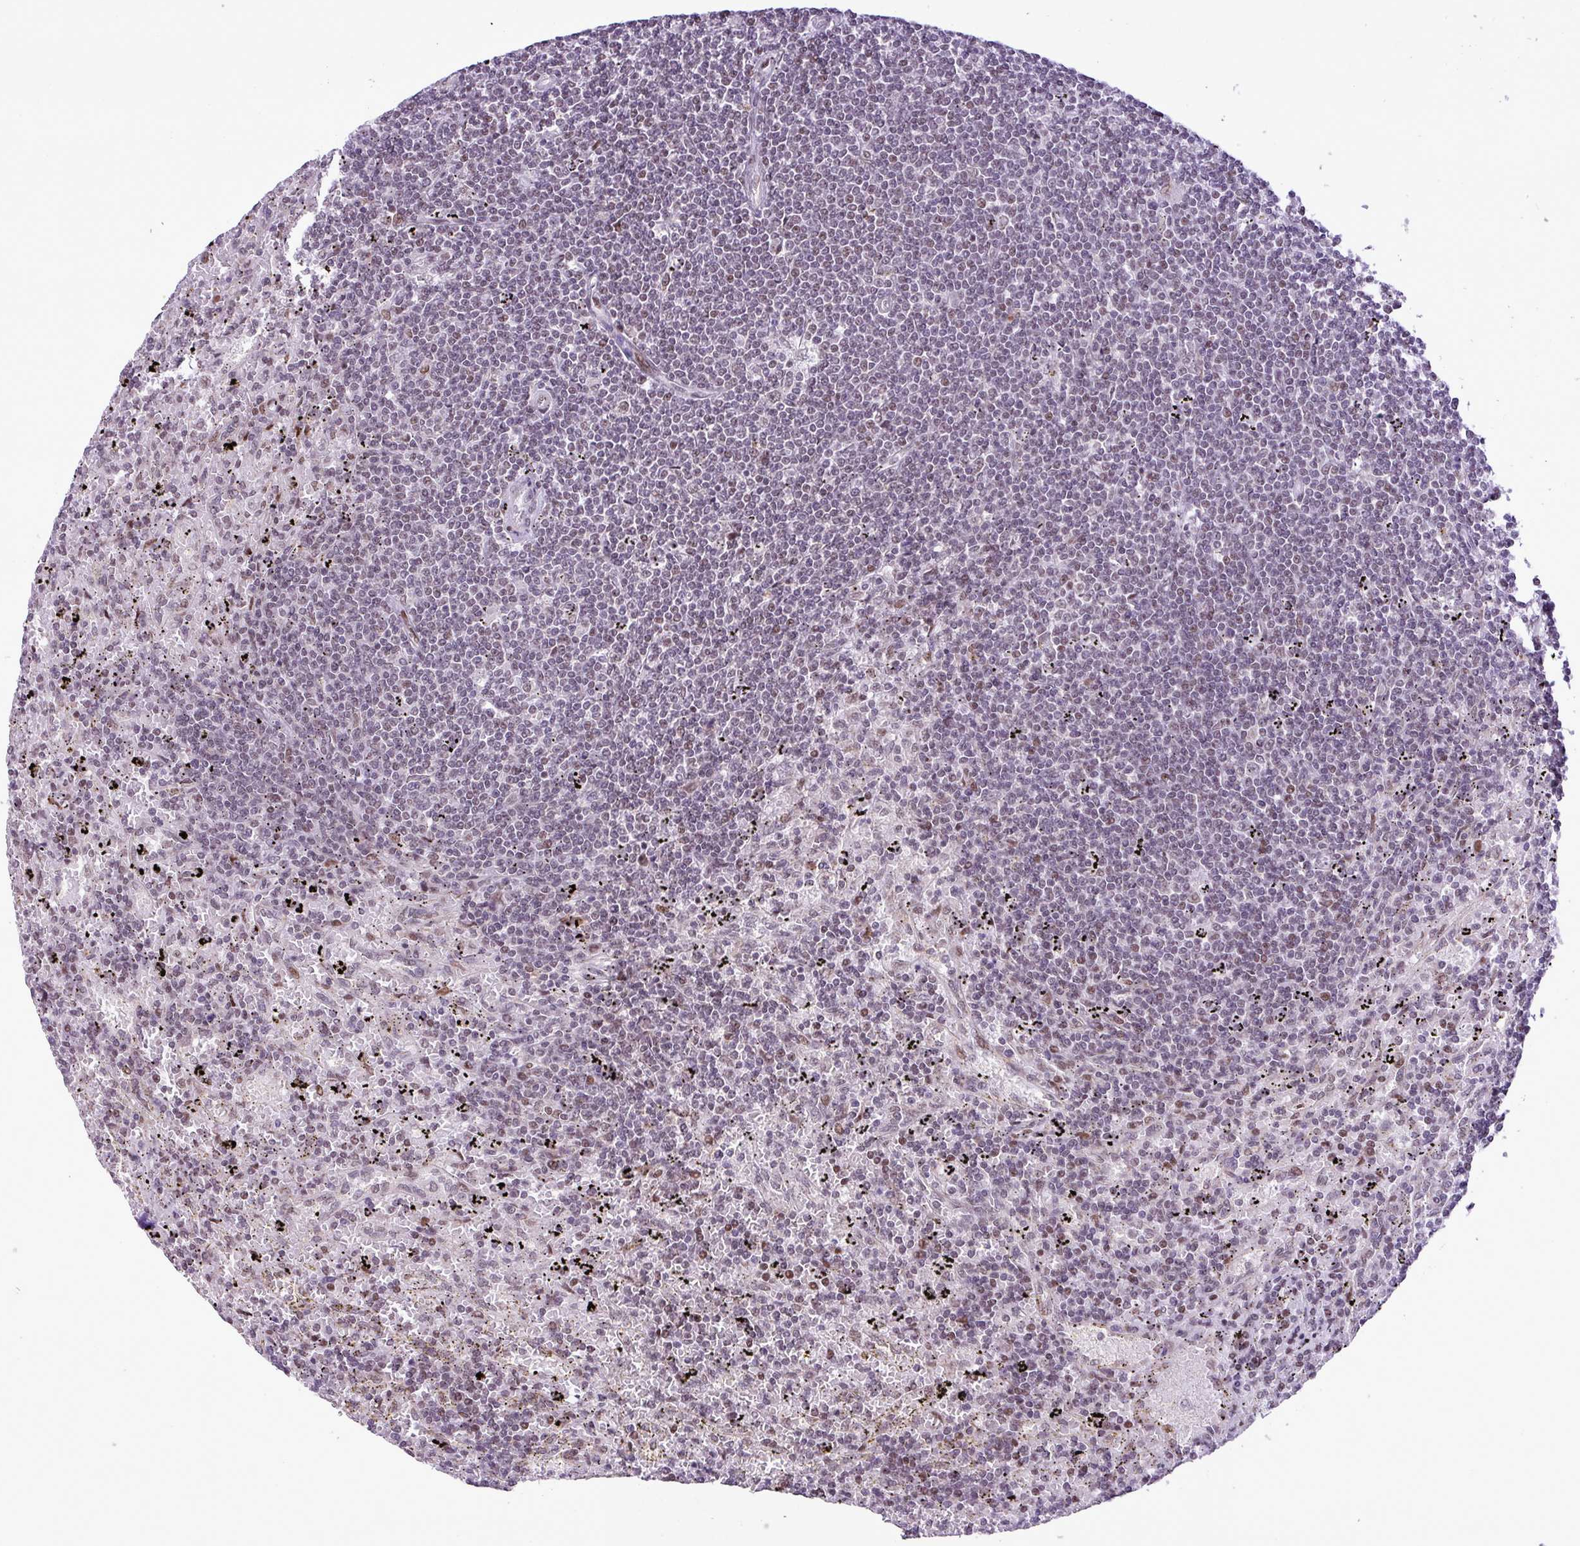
{"staining": {"intensity": "weak", "quantity": "<25%", "location": "nuclear"}, "tissue": "lymphoma", "cell_type": "Tumor cells", "image_type": "cancer", "snomed": [{"axis": "morphology", "description": "Malignant lymphoma, non-Hodgkin's type, Low grade"}, {"axis": "topography", "description": "Spleen"}], "caption": "Immunohistochemistry (IHC) histopathology image of neoplastic tissue: human malignant lymphoma, non-Hodgkin's type (low-grade) stained with DAB exhibits no significant protein staining in tumor cells. (DAB (3,3'-diaminobenzidine) immunohistochemistry (IHC) visualized using brightfield microscopy, high magnification).", "gene": "ZNF354A", "patient": {"sex": "male", "age": 76}}